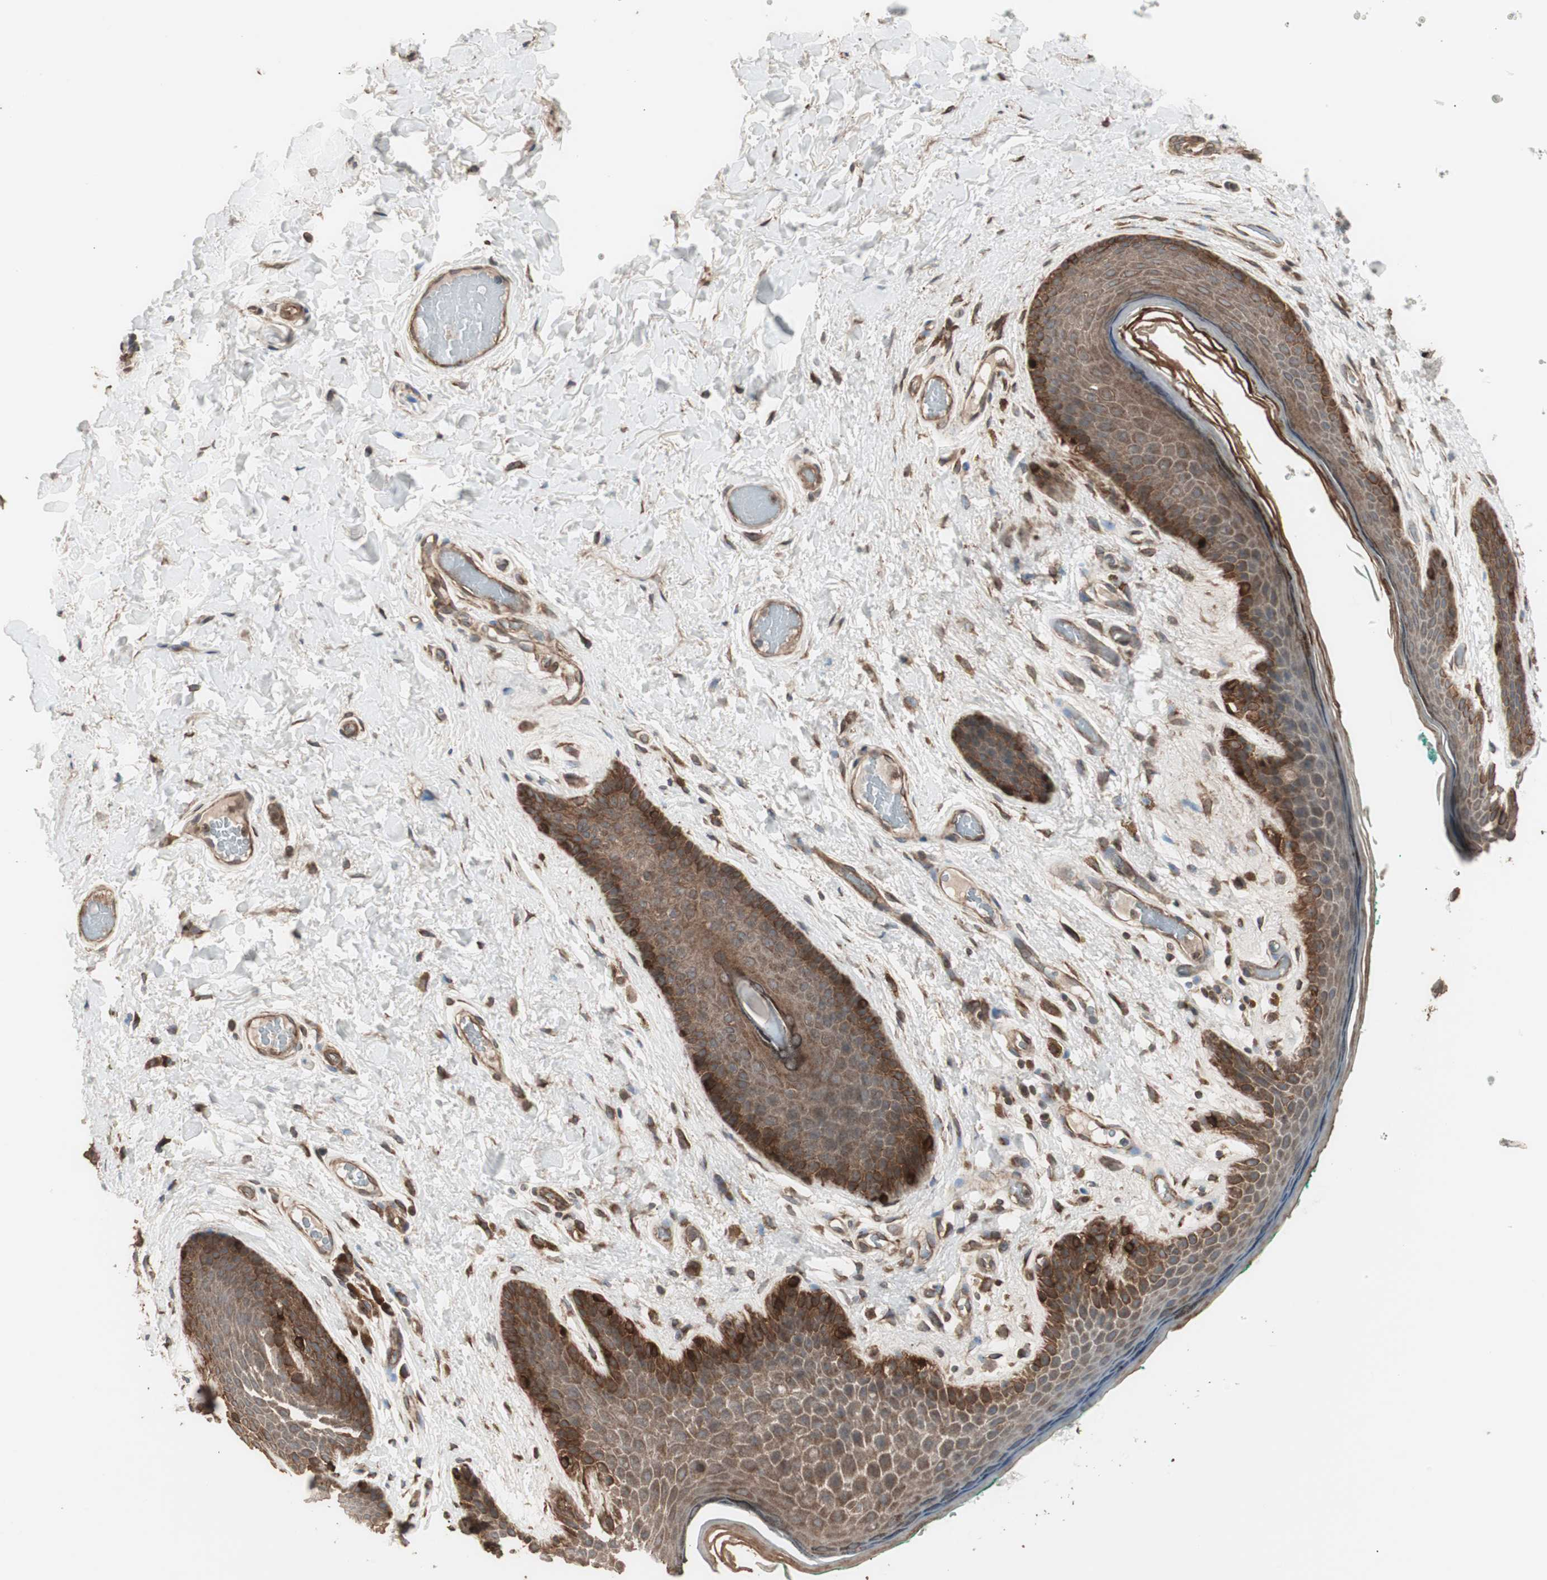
{"staining": {"intensity": "moderate", "quantity": ">75%", "location": "cytoplasmic/membranous"}, "tissue": "skin", "cell_type": "Epidermal cells", "image_type": "normal", "snomed": [{"axis": "morphology", "description": "Normal tissue, NOS"}, {"axis": "topography", "description": "Anal"}], "caption": "Protein expression by immunohistochemistry (IHC) shows moderate cytoplasmic/membranous positivity in about >75% of epidermal cells in normal skin.", "gene": "LZTS1", "patient": {"sex": "male", "age": 74}}